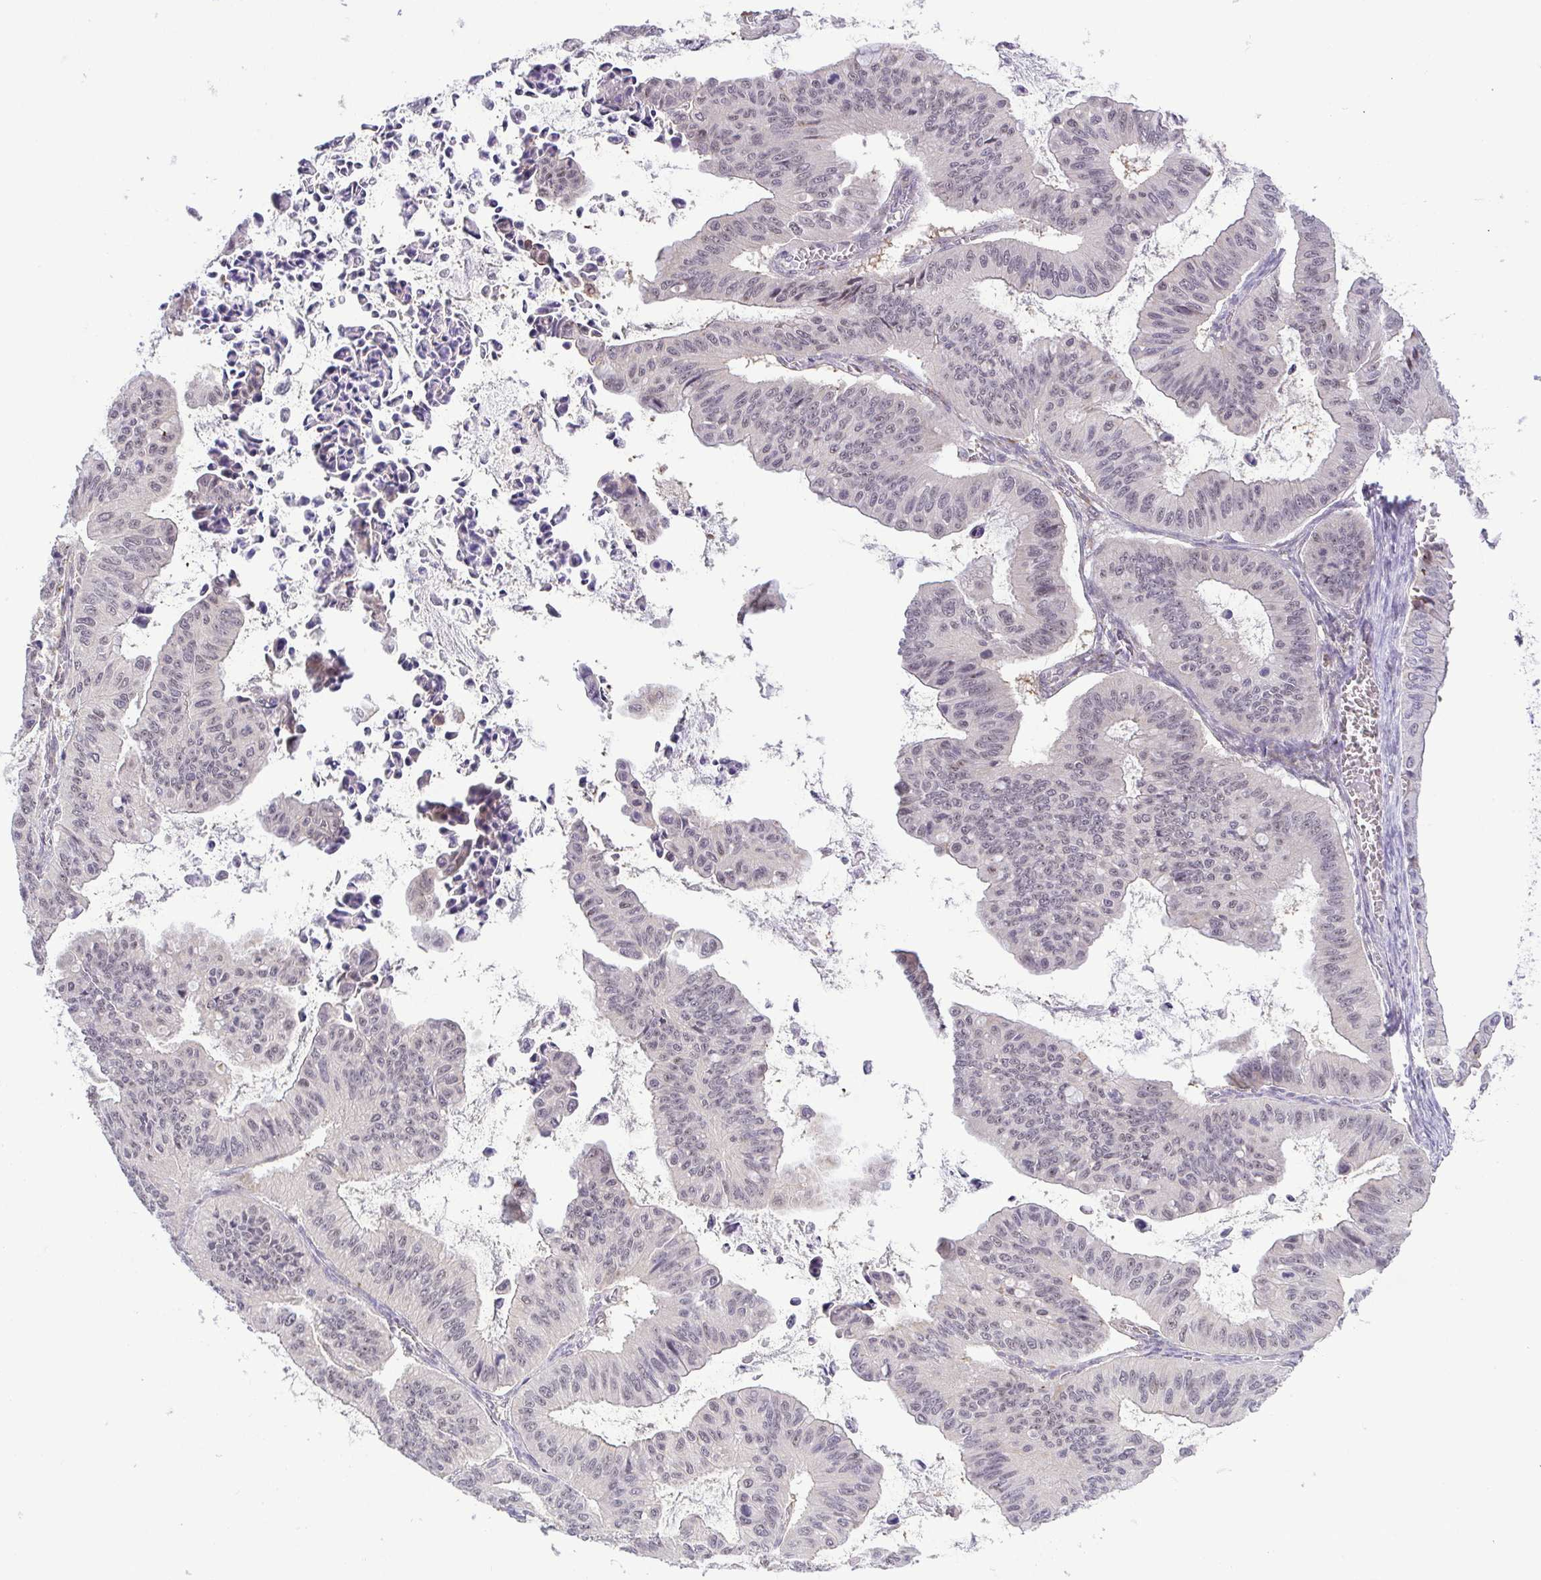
{"staining": {"intensity": "negative", "quantity": "none", "location": "none"}, "tissue": "ovarian cancer", "cell_type": "Tumor cells", "image_type": "cancer", "snomed": [{"axis": "morphology", "description": "Cystadenocarcinoma, mucinous, NOS"}, {"axis": "topography", "description": "Ovary"}], "caption": "Immunohistochemistry of human ovarian cancer displays no expression in tumor cells.", "gene": "RSL24D1", "patient": {"sex": "female", "age": 72}}